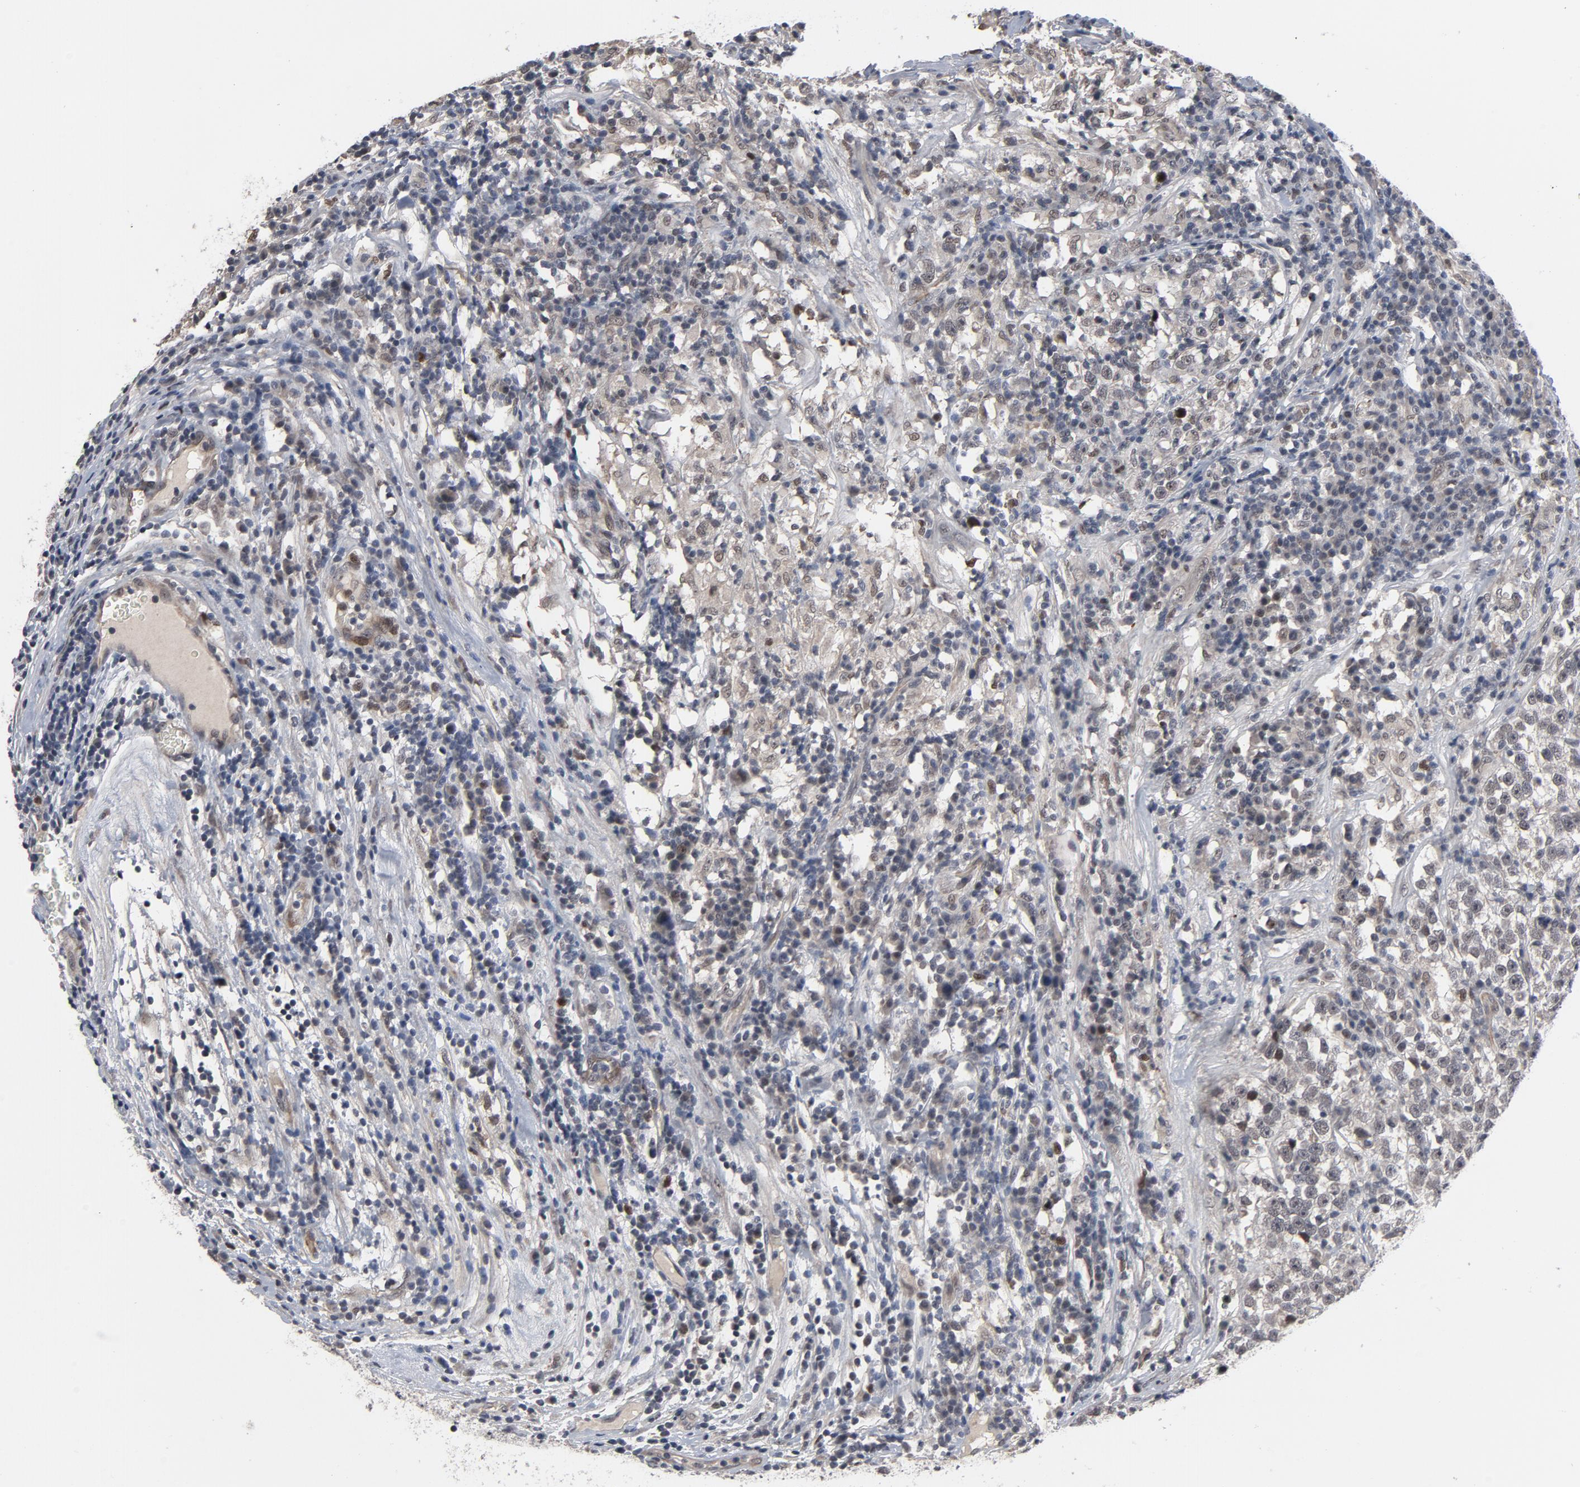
{"staining": {"intensity": "negative", "quantity": "none", "location": "none"}, "tissue": "testis cancer", "cell_type": "Tumor cells", "image_type": "cancer", "snomed": [{"axis": "morphology", "description": "Seminoma, NOS"}, {"axis": "topography", "description": "Testis"}], "caption": "This is an IHC micrograph of testis seminoma. There is no expression in tumor cells.", "gene": "RTL5", "patient": {"sex": "male", "age": 43}}